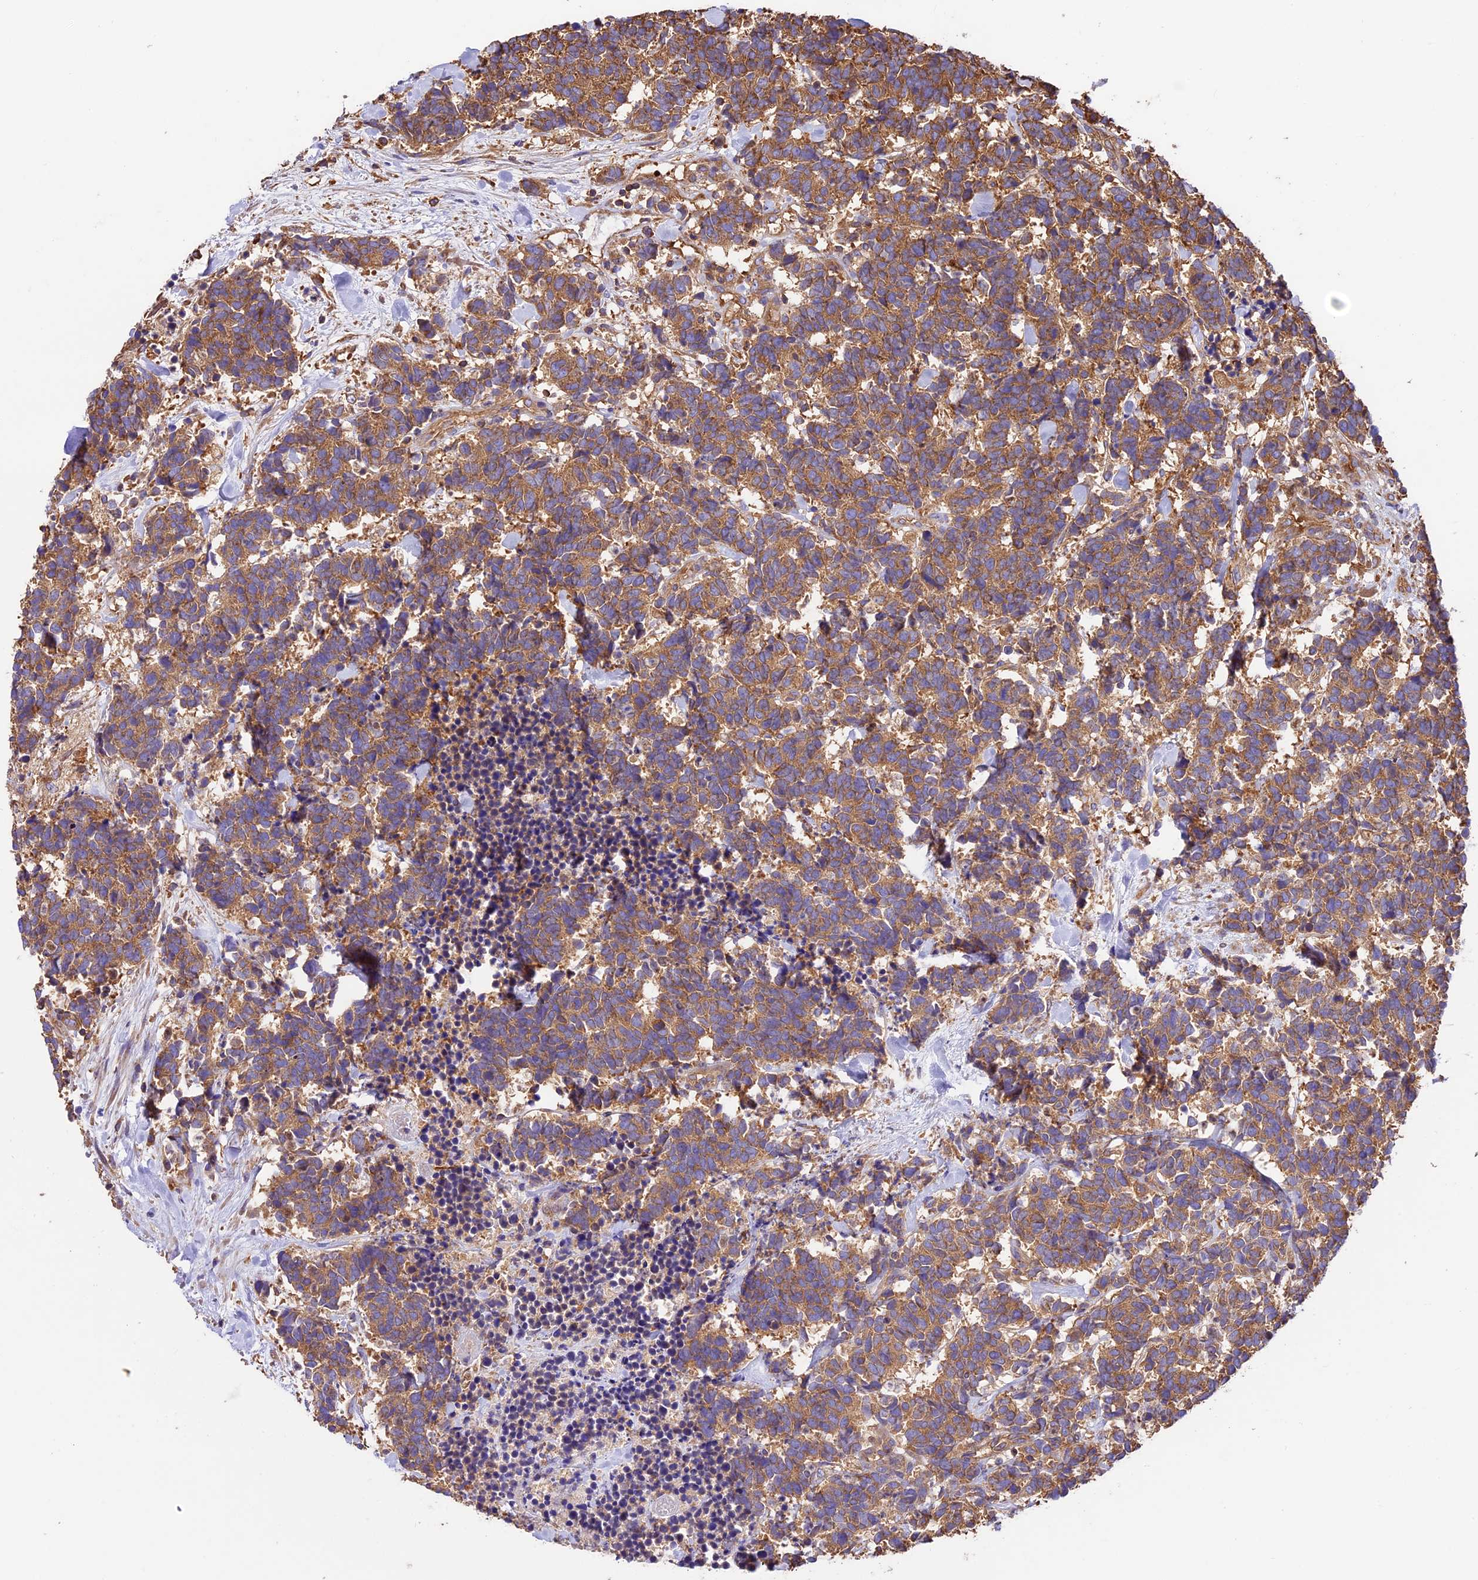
{"staining": {"intensity": "moderate", "quantity": ">75%", "location": "cytoplasmic/membranous"}, "tissue": "carcinoid", "cell_type": "Tumor cells", "image_type": "cancer", "snomed": [{"axis": "morphology", "description": "Carcinoma, NOS"}, {"axis": "morphology", "description": "Carcinoid, malignant, NOS"}, {"axis": "topography", "description": "Prostate"}], "caption": "Immunohistochemical staining of human carcinoid (malignant) reveals moderate cytoplasmic/membranous protein staining in approximately >75% of tumor cells.", "gene": "KARS1", "patient": {"sex": "male", "age": 57}}